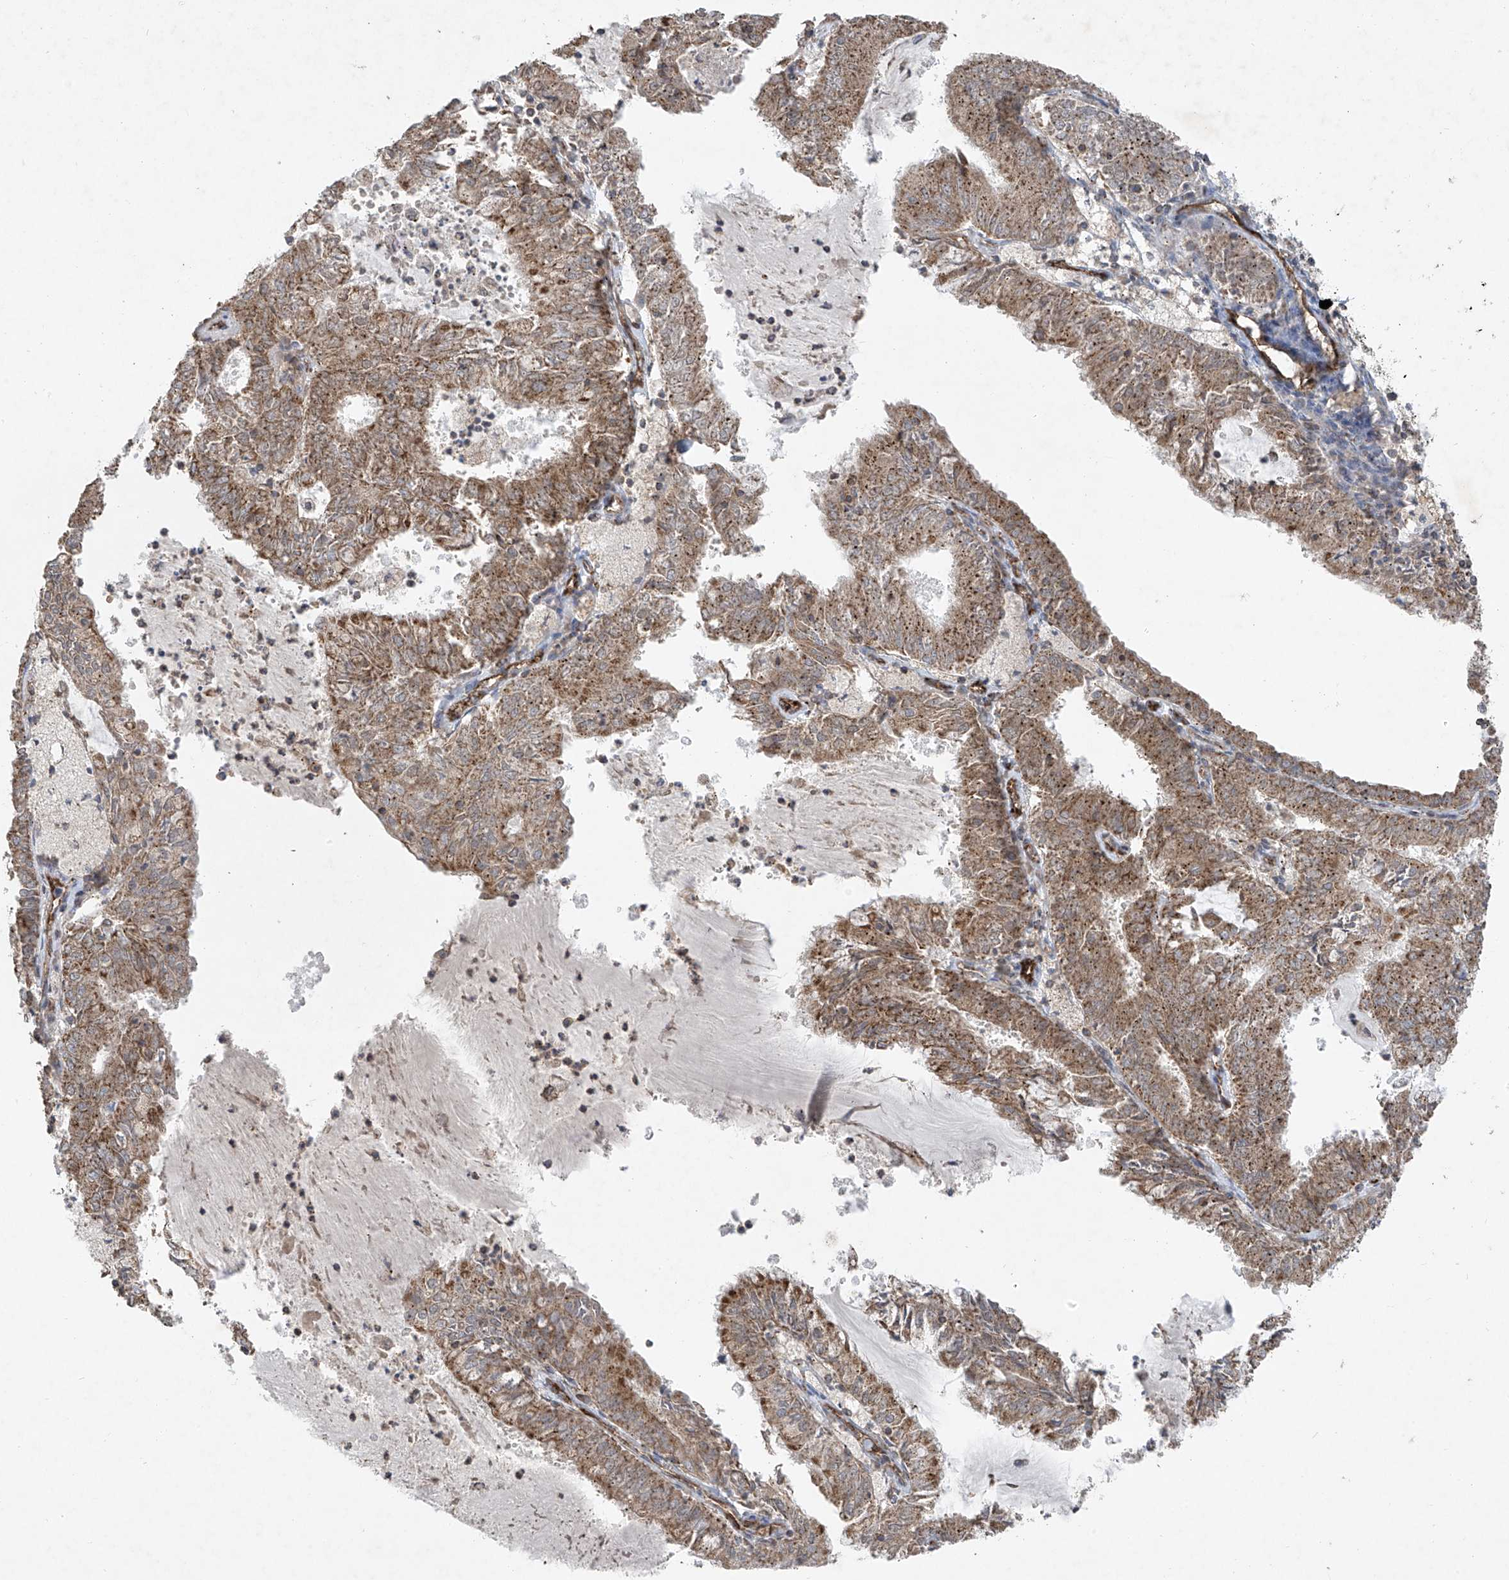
{"staining": {"intensity": "moderate", "quantity": ">75%", "location": "cytoplasmic/membranous"}, "tissue": "endometrial cancer", "cell_type": "Tumor cells", "image_type": "cancer", "snomed": [{"axis": "morphology", "description": "Adenocarcinoma, NOS"}, {"axis": "topography", "description": "Endometrium"}], "caption": "The micrograph reveals immunohistochemical staining of endometrial cancer (adenocarcinoma). There is moderate cytoplasmic/membranous expression is identified in approximately >75% of tumor cells.", "gene": "UQCC1", "patient": {"sex": "female", "age": 57}}